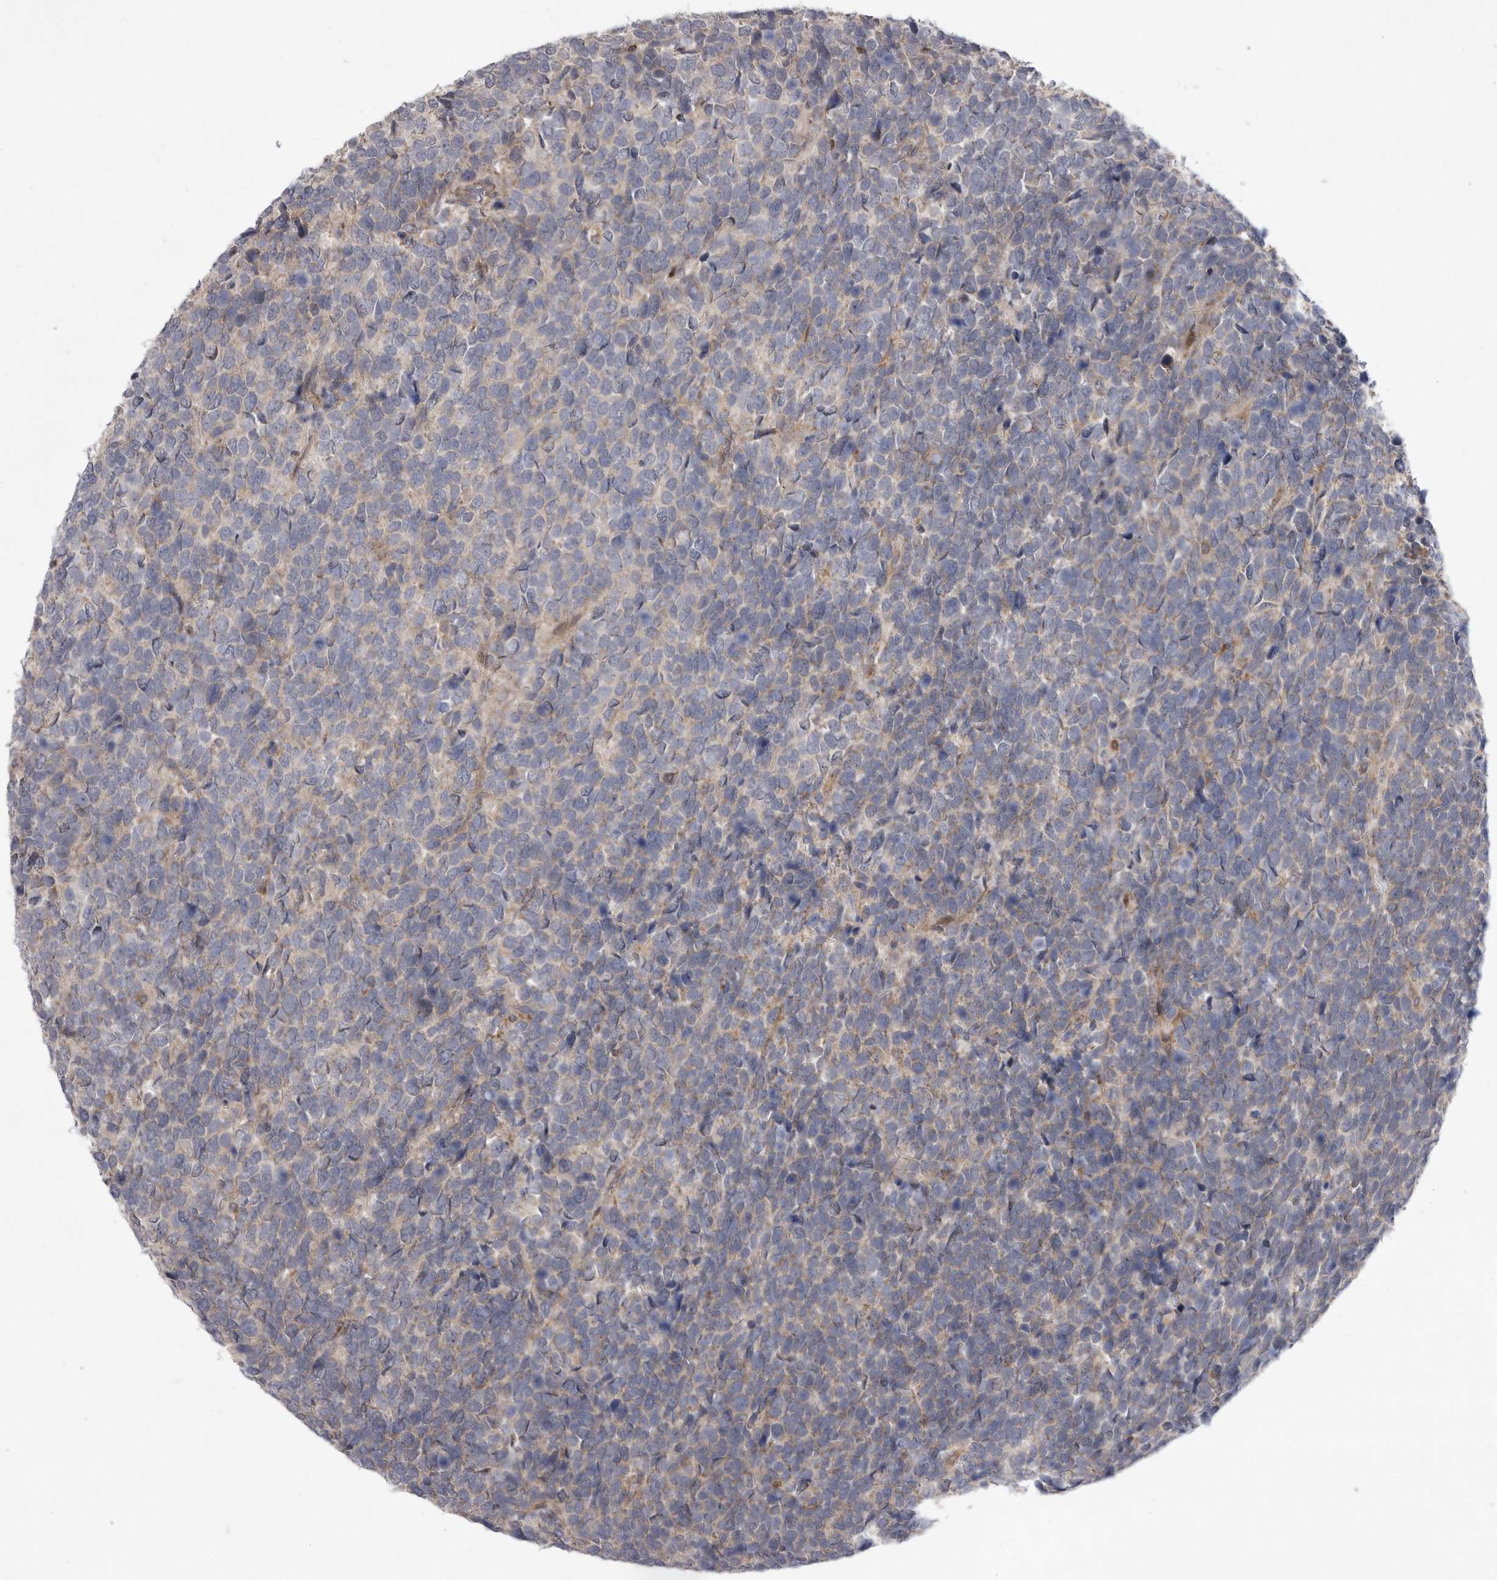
{"staining": {"intensity": "negative", "quantity": "none", "location": "none"}, "tissue": "urothelial cancer", "cell_type": "Tumor cells", "image_type": "cancer", "snomed": [{"axis": "morphology", "description": "Urothelial carcinoma, High grade"}, {"axis": "topography", "description": "Urinary bladder"}], "caption": "This is an immunohistochemistry image of high-grade urothelial carcinoma. There is no positivity in tumor cells.", "gene": "MPZL1", "patient": {"sex": "female", "age": 82}}